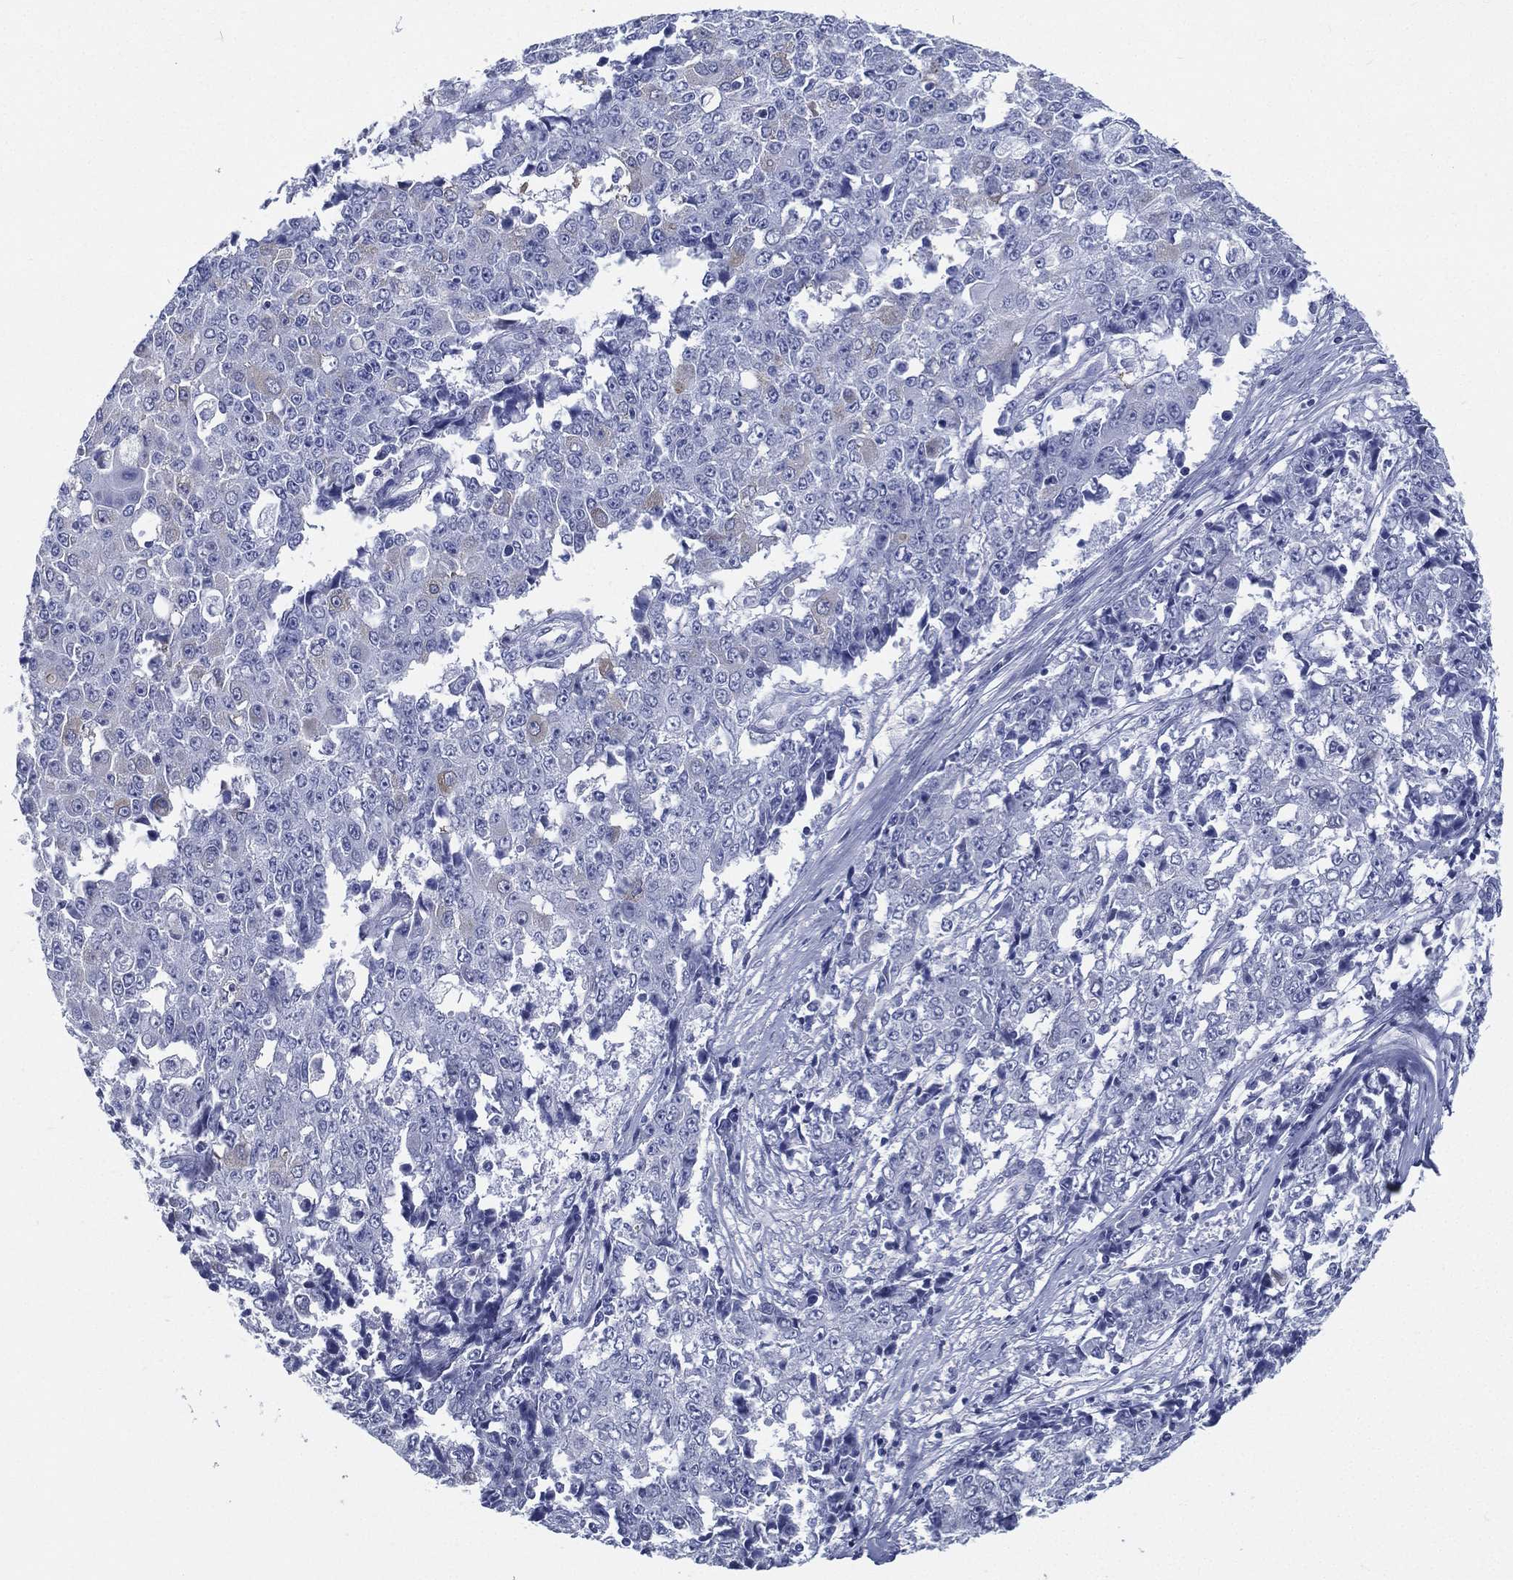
{"staining": {"intensity": "negative", "quantity": "none", "location": "none"}, "tissue": "ovarian cancer", "cell_type": "Tumor cells", "image_type": "cancer", "snomed": [{"axis": "morphology", "description": "Carcinoma, endometroid"}, {"axis": "topography", "description": "Ovary"}], "caption": "DAB immunohistochemical staining of ovarian cancer exhibits no significant positivity in tumor cells. (DAB (3,3'-diaminobenzidine) IHC, high magnification).", "gene": "RSPH4A", "patient": {"sex": "female", "age": 42}}